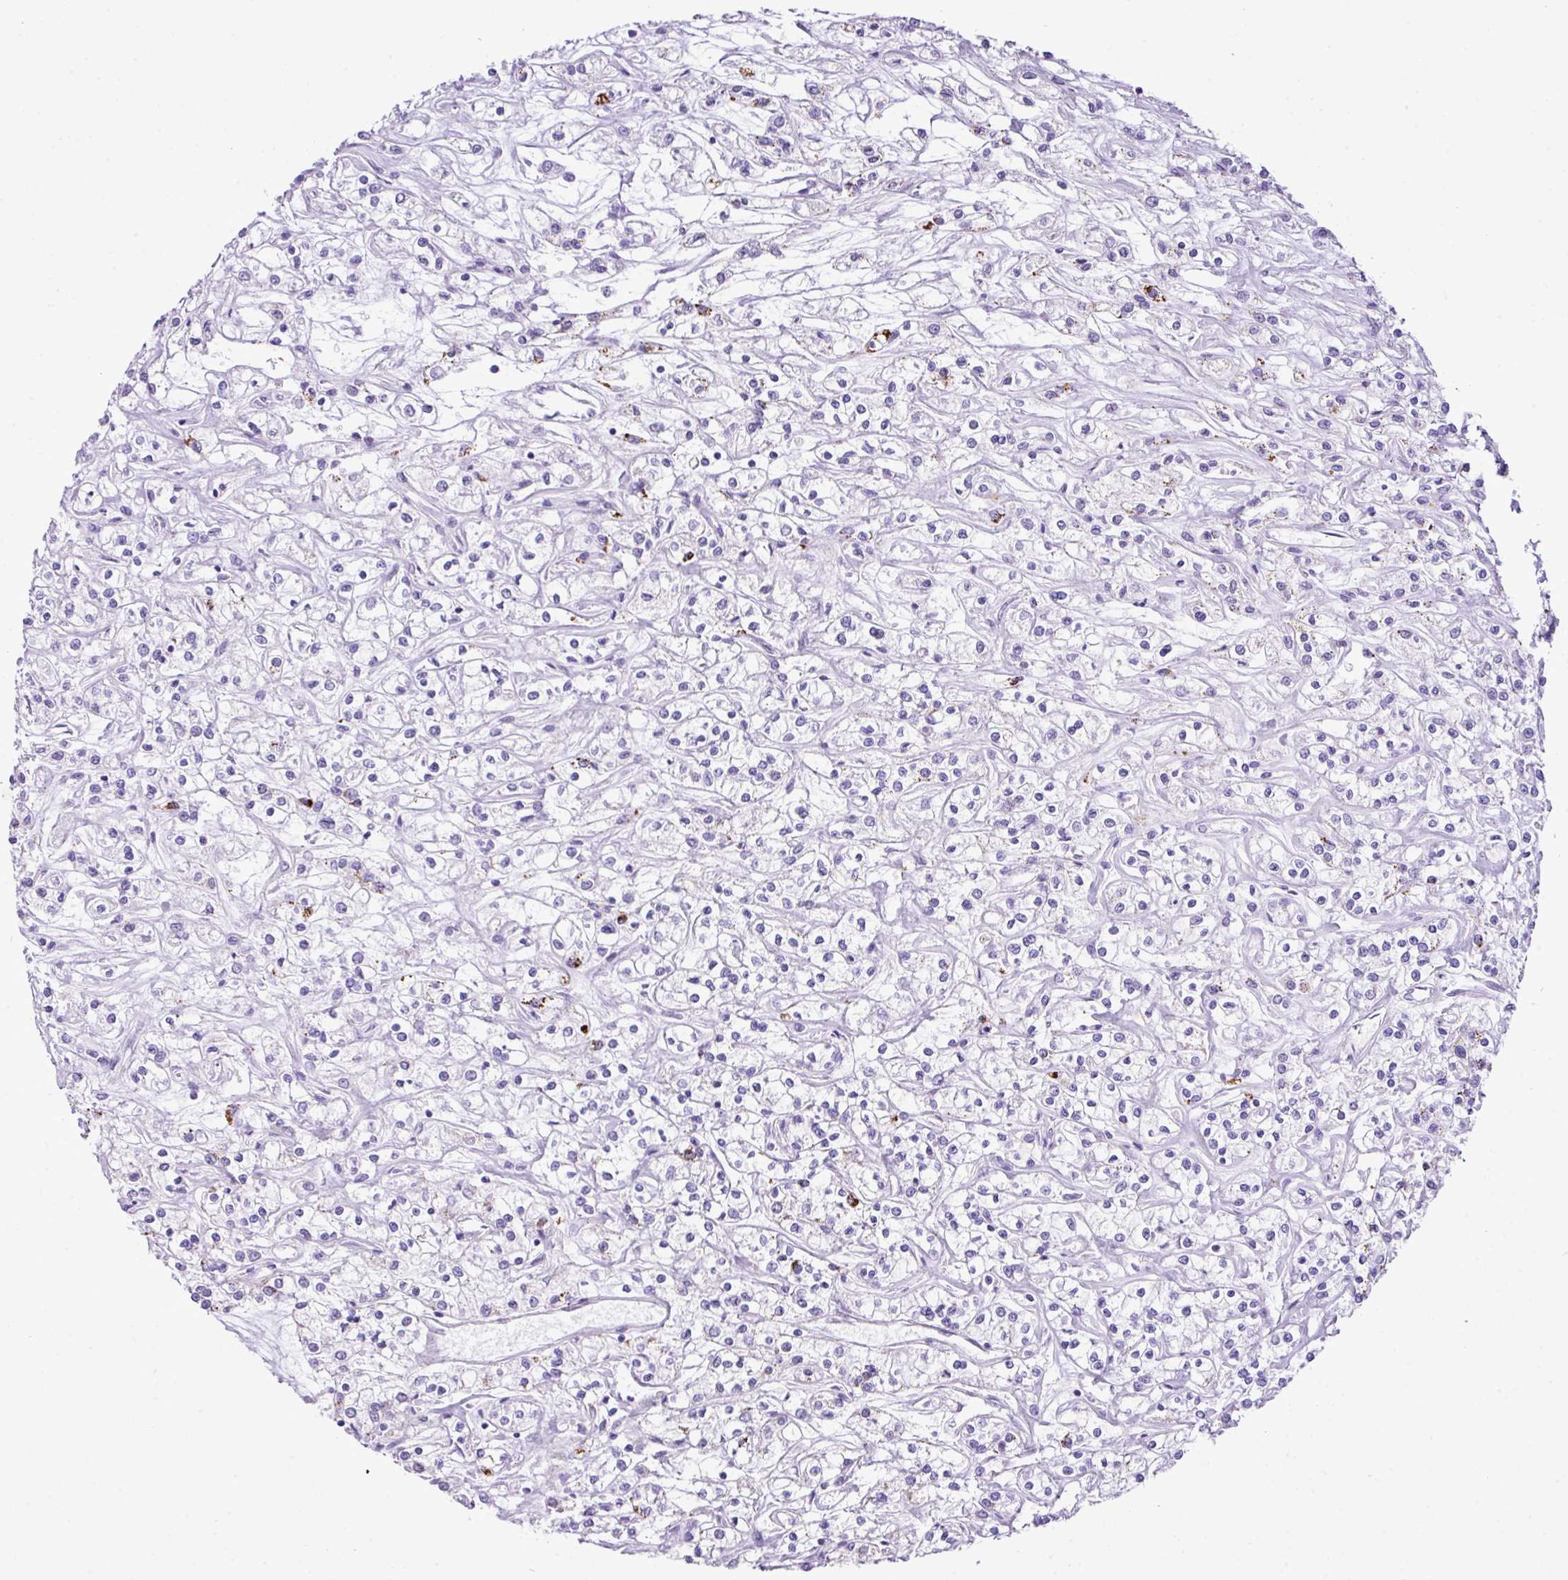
{"staining": {"intensity": "moderate", "quantity": "<25%", "location": "cytoplasmic/membranous"}, "tissue": "renal cancer", "cell_type": "Tumor cells", "image_type": "cancer", "snomed": [{"axis": "morphology", "description": "Adenocarcinoma, NOS"}, {"axis": "topography", "description": "Kidney"}], "caption": "Immunohistochemistry (IHC) of human renal cancer displays low levels of moderate cytoplasmic/membranous positivity in approximately <25% of tumor cells.", "gene": "RCAN2", "patient": {"sex": "female", "age": 59}}